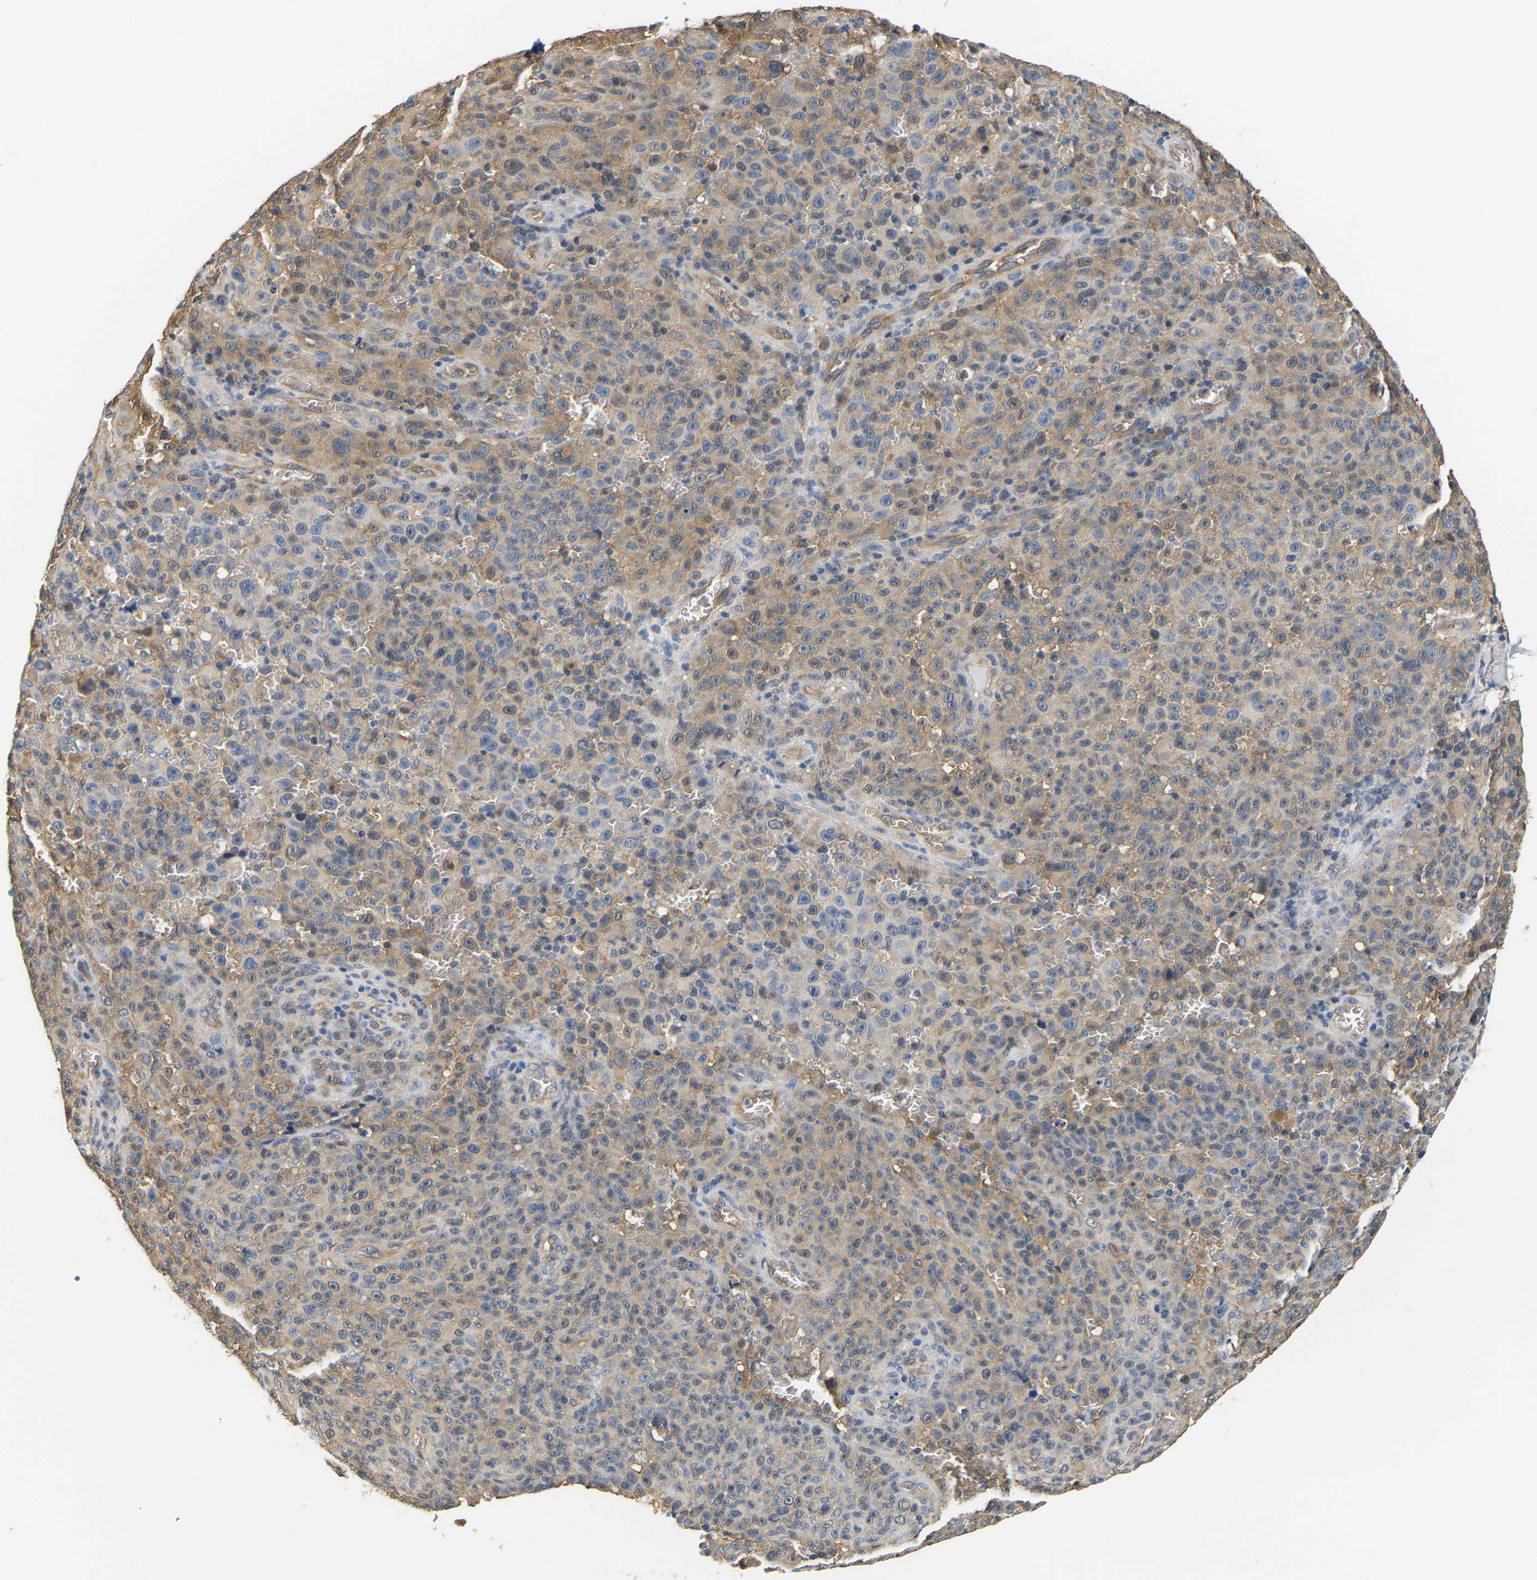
{"staining": {"intensity": "moderate", "quantity": "<25%", "location": "cytoplasmic/membranous"}, "tissue": "melanoma", "cell_type": "Tumor cells", "image_type": "cancer", "snomed": [{"axis": "morphology", "description": "Malignant melanoma, NOS"}, {"axis": "topography", "description": "Skin"}], "caption": "IHC (DAB (3,3'-diaminobenzidine)) staining of malignant melanoma reveals moderate cytoplasmic/membranous protein staining in approximately <25% of tumor cells.", "gene": "ARHGEF12", "patient": {"sex": "female", "age": 82}}